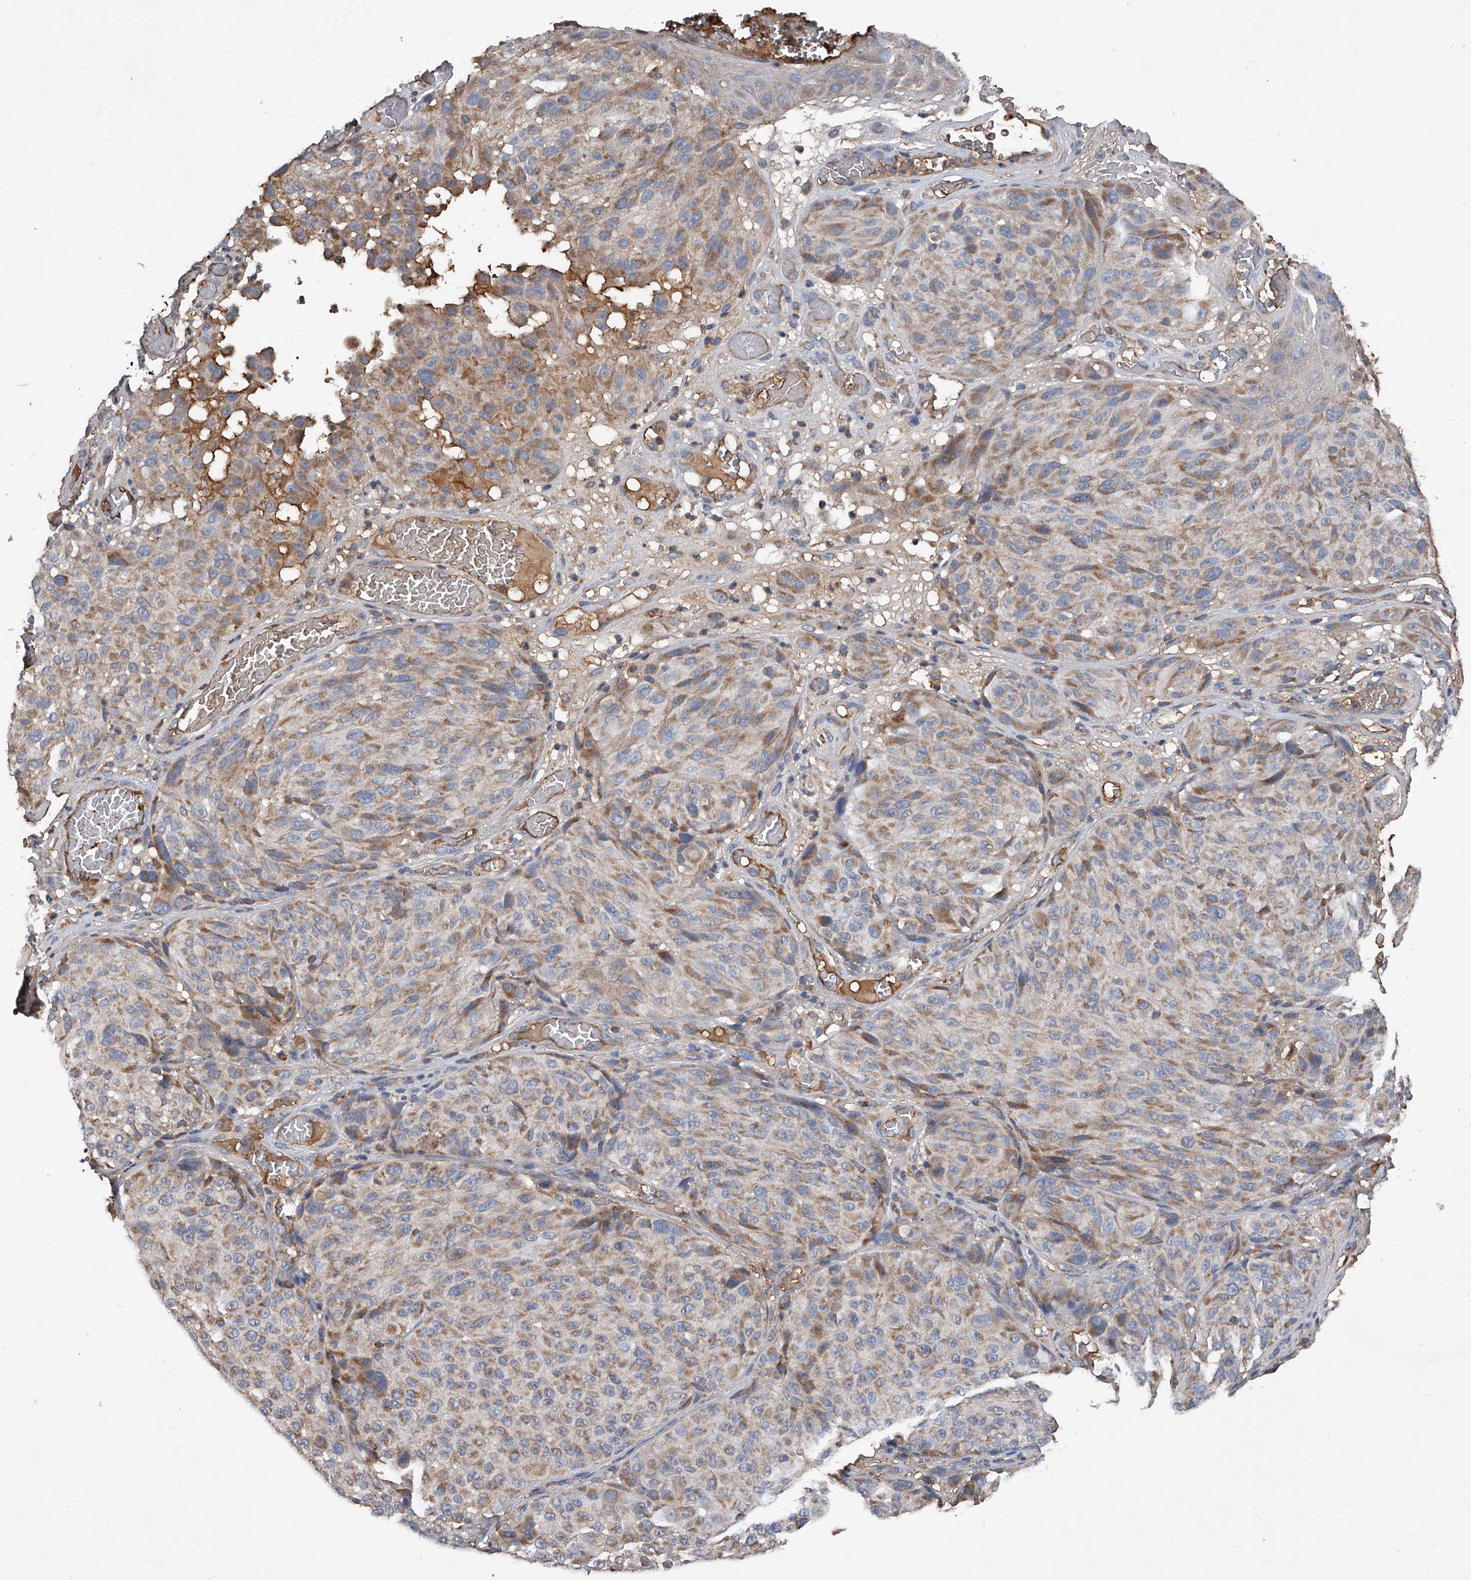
{"staining": {"intensity": "weak", "quantity": "25%-75%", "location": "cytoplasmic/membranous"}, "tissue": "melanoma", "cell_type": "Tumor cells", "image_type": "cancer", "snomed": [{"axis": "morphology", "description": "Malignant melanoma, NOS"}, {"axis": "topography", "description": "Skin"}], "caption": "Immunohistochemical staining of melanoma reveals low levels of weak cytoplasmic/membranous protein positivity in approximately 25%-75% of tumor cells.", "gene": "SDHA", "patient": {"sex": "male", "age": 83}}